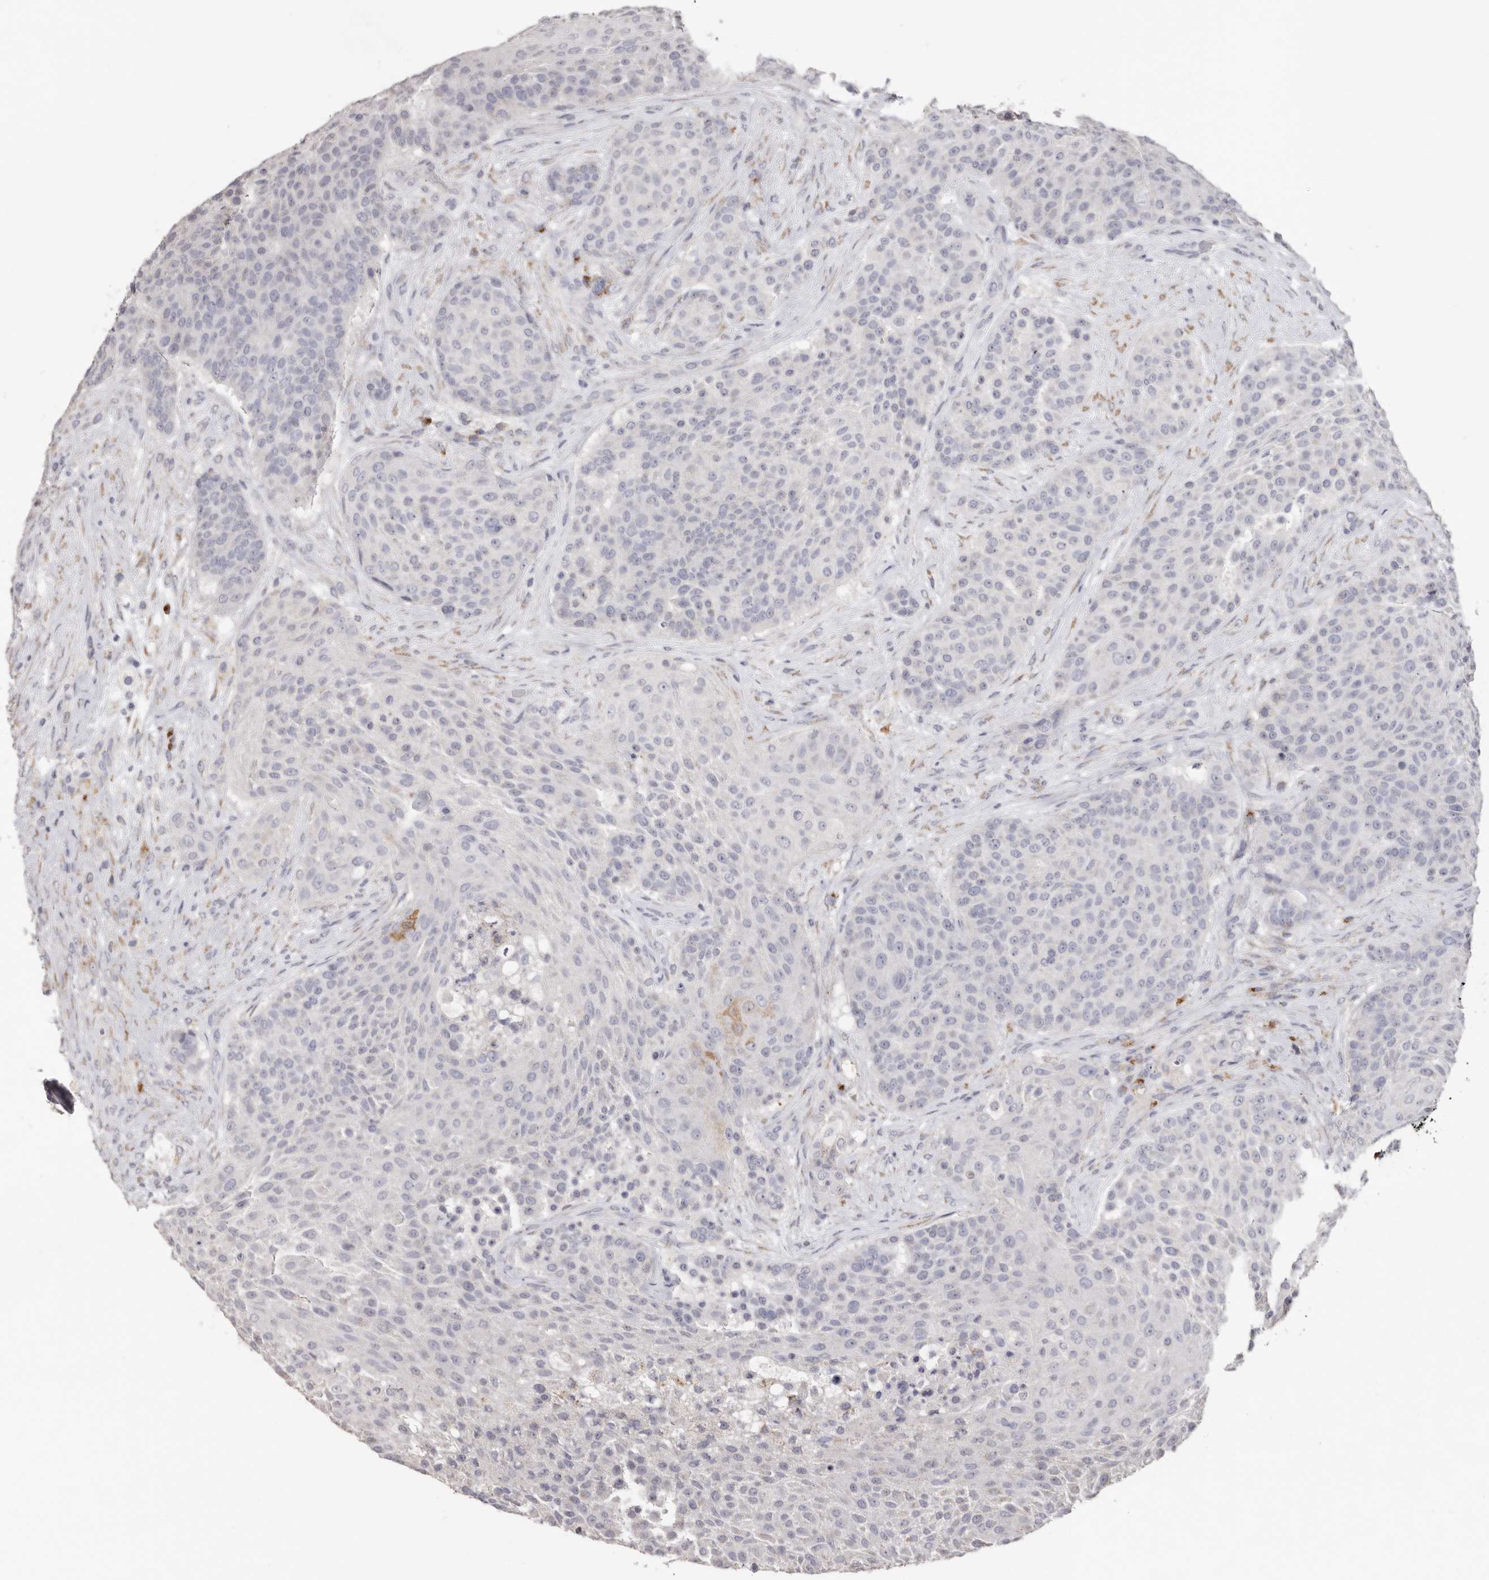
{"staining": {"intensity": "negative", "quantity": "none", "location": "none"}, "tissue": "urothelial cancer", "cell_type": "Tumor cells", "image_type": "cancer", "snomed": [{"axis": "morphology", "description": "Urothelial carcinoma, High grade"}, {"axis": "topography", "description": "Urinary bladder"}], "caption": "A photomicrograph of human urothelial carcinoma (high-grade) is negative for staining in tumor cells.", "gene": "LGALS7B", "patient": {"sex": "female", "age": 63}}